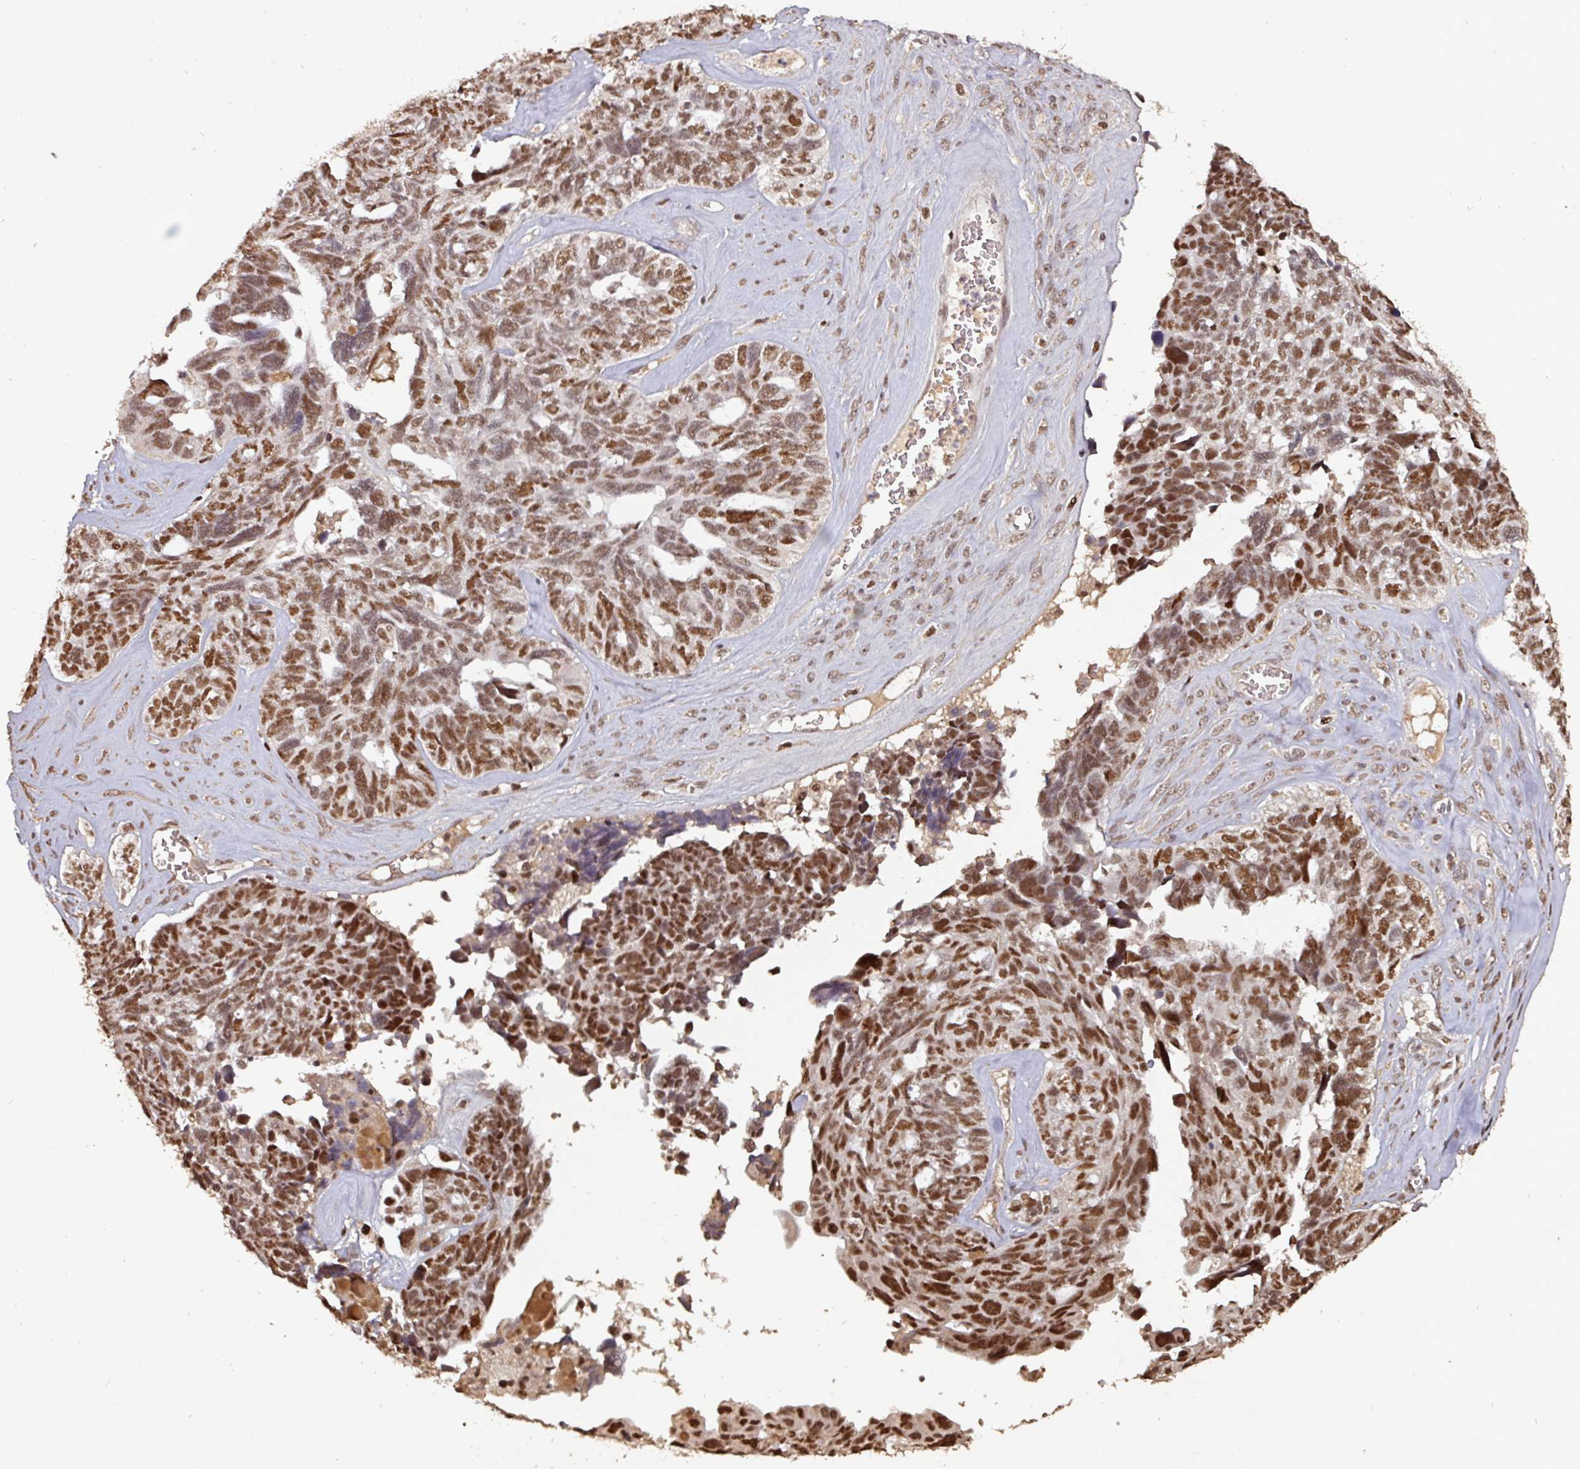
{"staining": {"intensity": "moderate", "quantity": ">75%", "location": "nuclear"}, "tissue": "ovarian cancer", "cell_type": "Tumor cells", "image_type": "cancer", "snomed": [{"axis": "morphology", "description": "Cystadenocarcinoma, serous, NOS"}, {"axis": "topography", "description": "Ovary"}], "caption": "There is medium levels of moderate nuclear expression in tumor cells of ovarian cancer, as demonstrated by immunohistochemical staining (brown color).", "gene": "POLD1", "patient": {"sex": "female", "age": 79}}